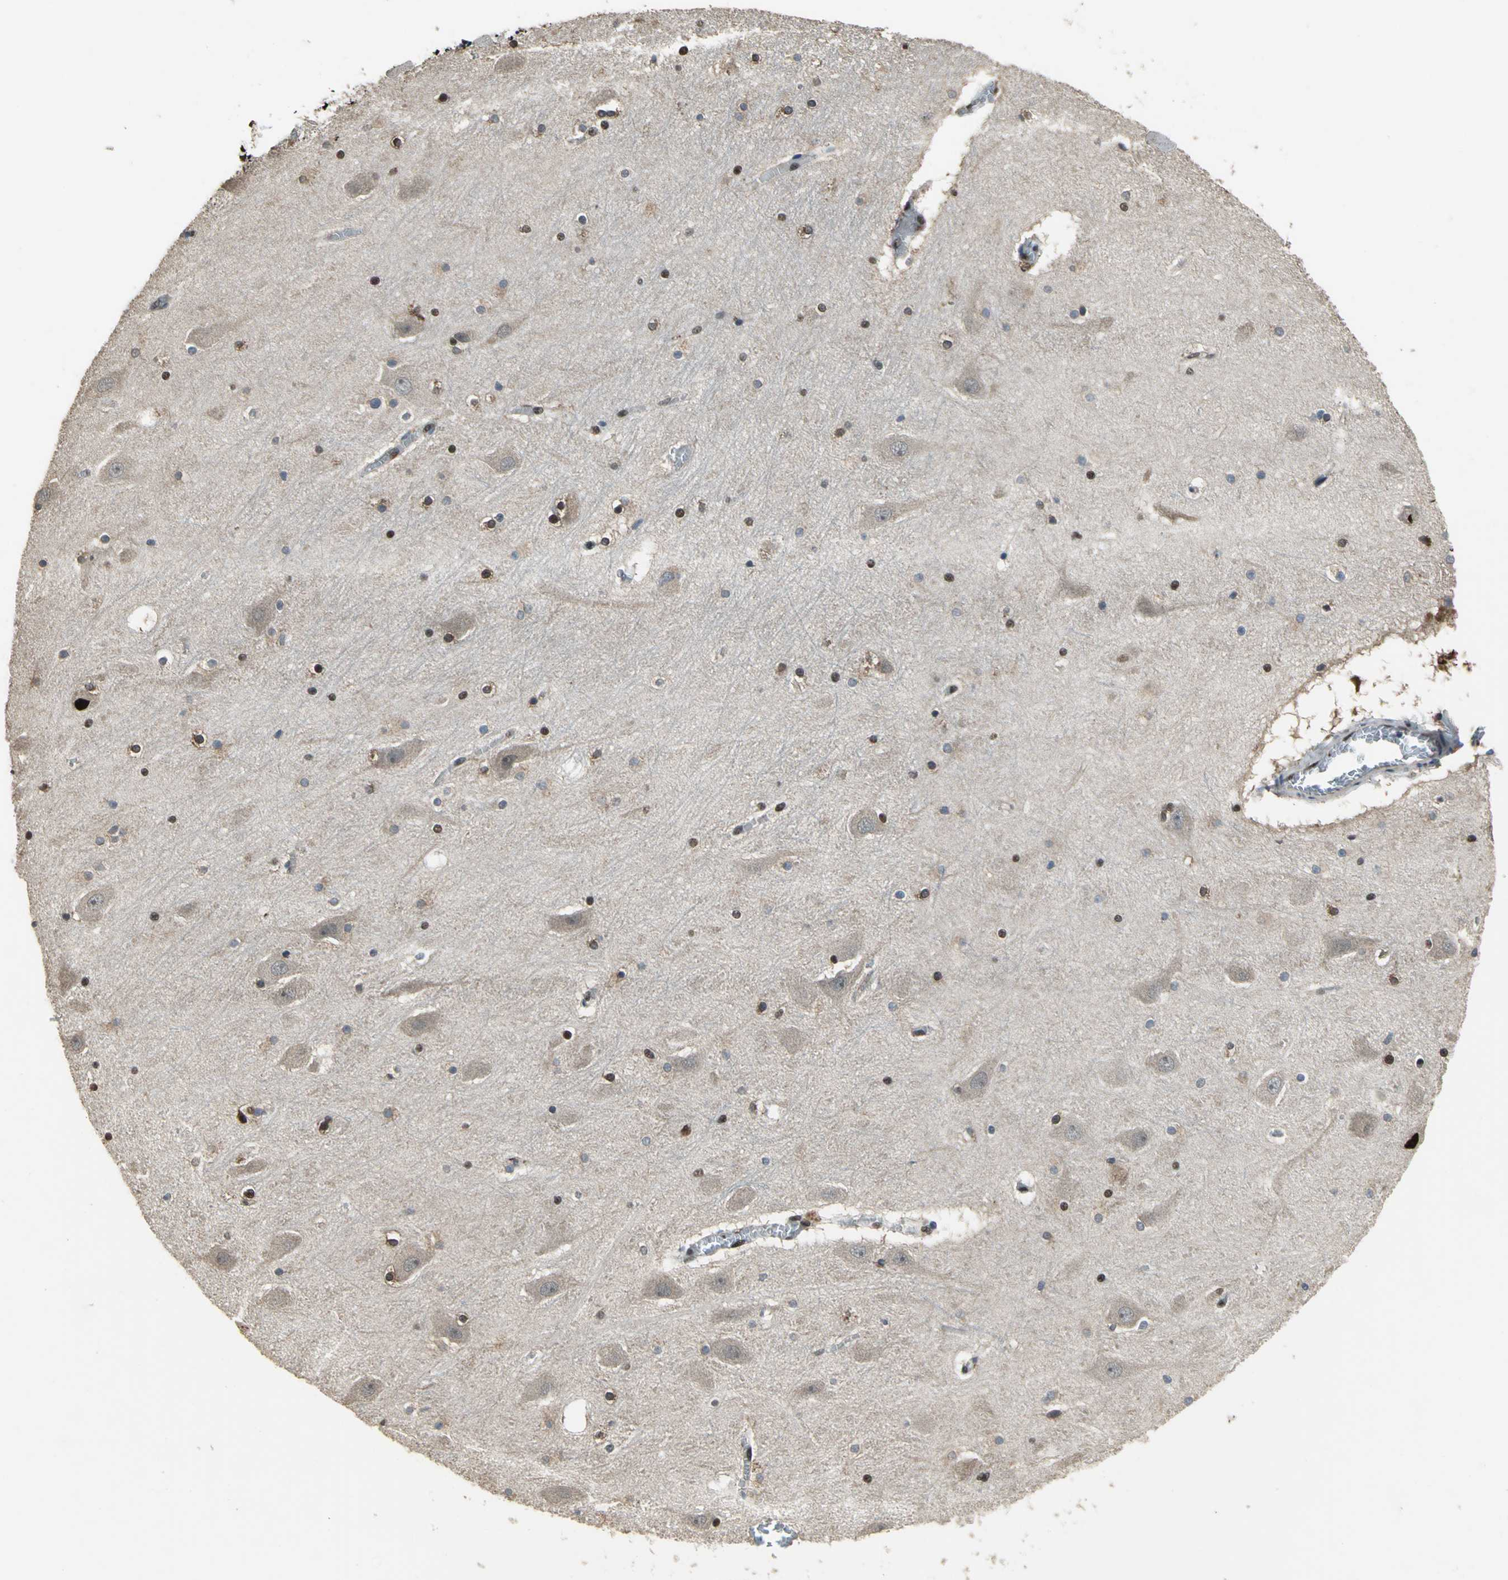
{"staining": {"intensity": "weak", "quantity": "25%-75%", "location": "nuclear"}, "tissue": "hippocampus", "cell_type": "Glial cells", "image_type": "normal", "snomed": [{"axis": "morphology", "description": "Normal tissue, NOS"}, {"axis": "topography", "description": "Hippocampus"}], "caption": "An image of human hippocampus stained for a protein reveals weak nuclear brown staining in glial cells. (Stains: DAB (3,3'-diaminobenzidine) in brown, nuclei in blue, Microscopy: brightfield microscopy at high magnification).", "gene": "MIS18BP1", "patient": {"sex": "male", "age": 45}}